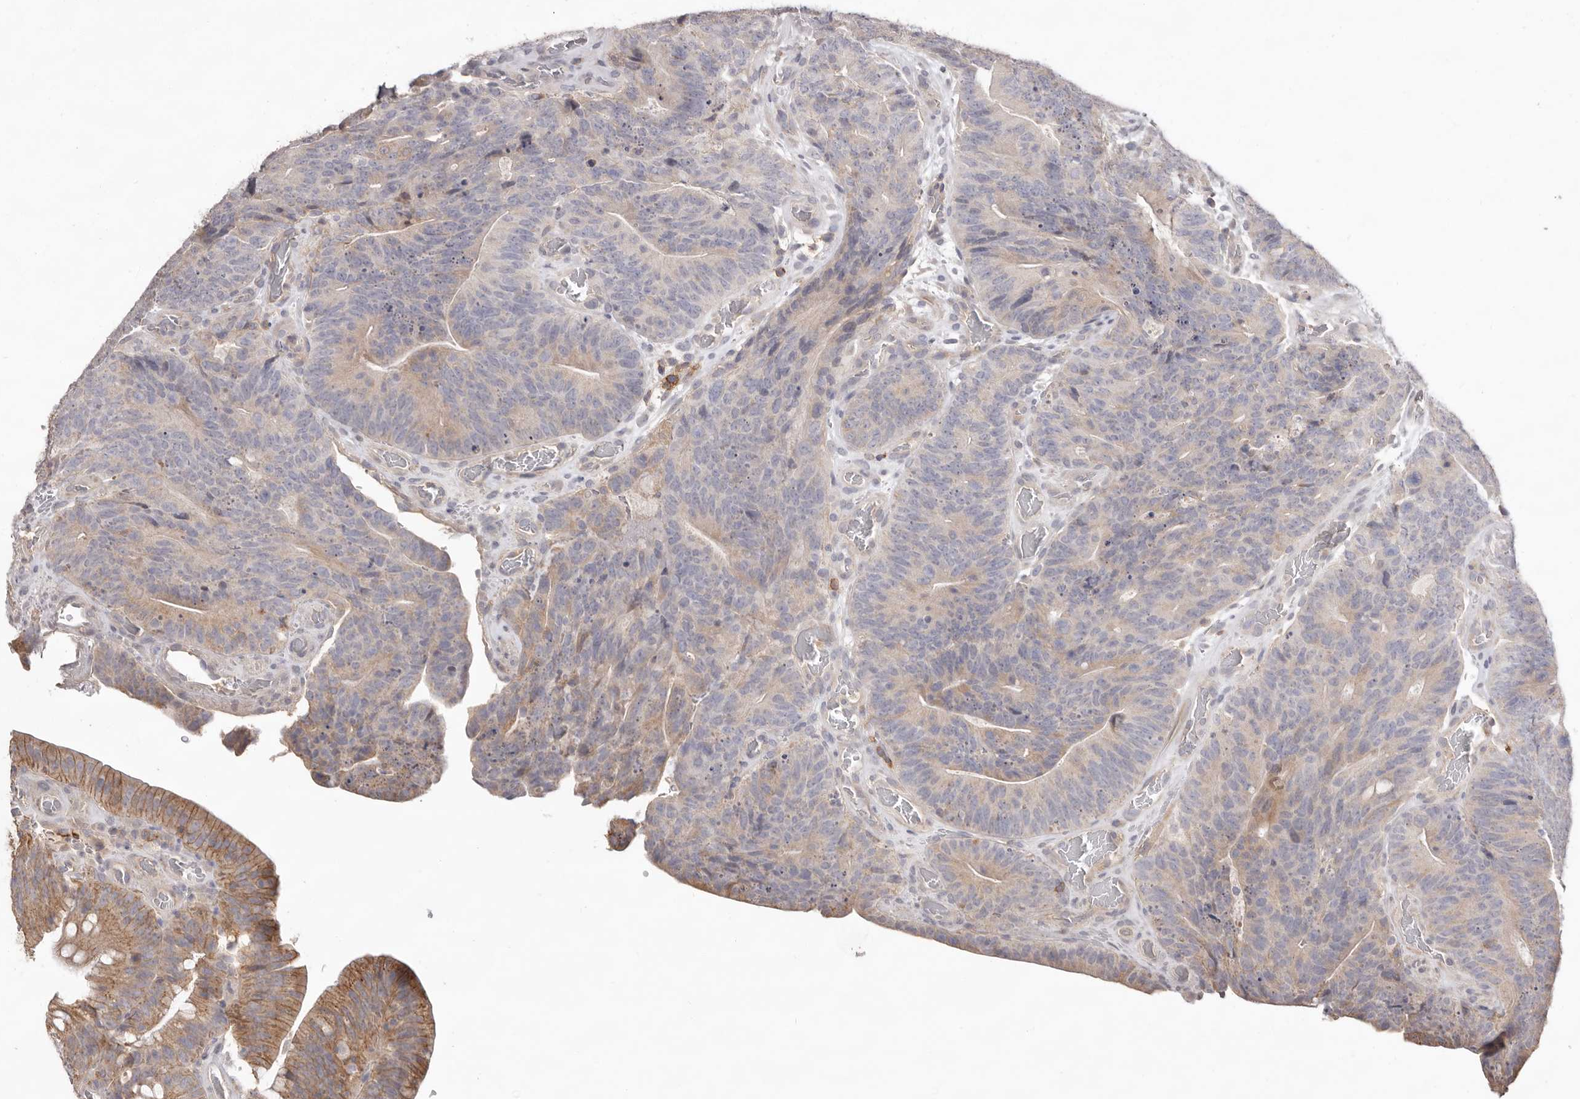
{"staining": {"intensity": "moderate", "quantity": "25%-75%", "location": "cytoplasmic/membranous"}, "tissue": "colorectal cancer", "cell_type": "Tumor cells", "image_type": "cancer", "snomed": [{"axis": "morphology", "description": "Normal tissue, NOS"}, {"axis": "topography", "description": "Colon"}], "caption": "Colorectal cancer tissue displays moderate cytoplasmic/membranous expression in approximately 25%-75% of tumor cells", "gene": "MMACHC", "patient": {"sex": "female", "age": 82}}